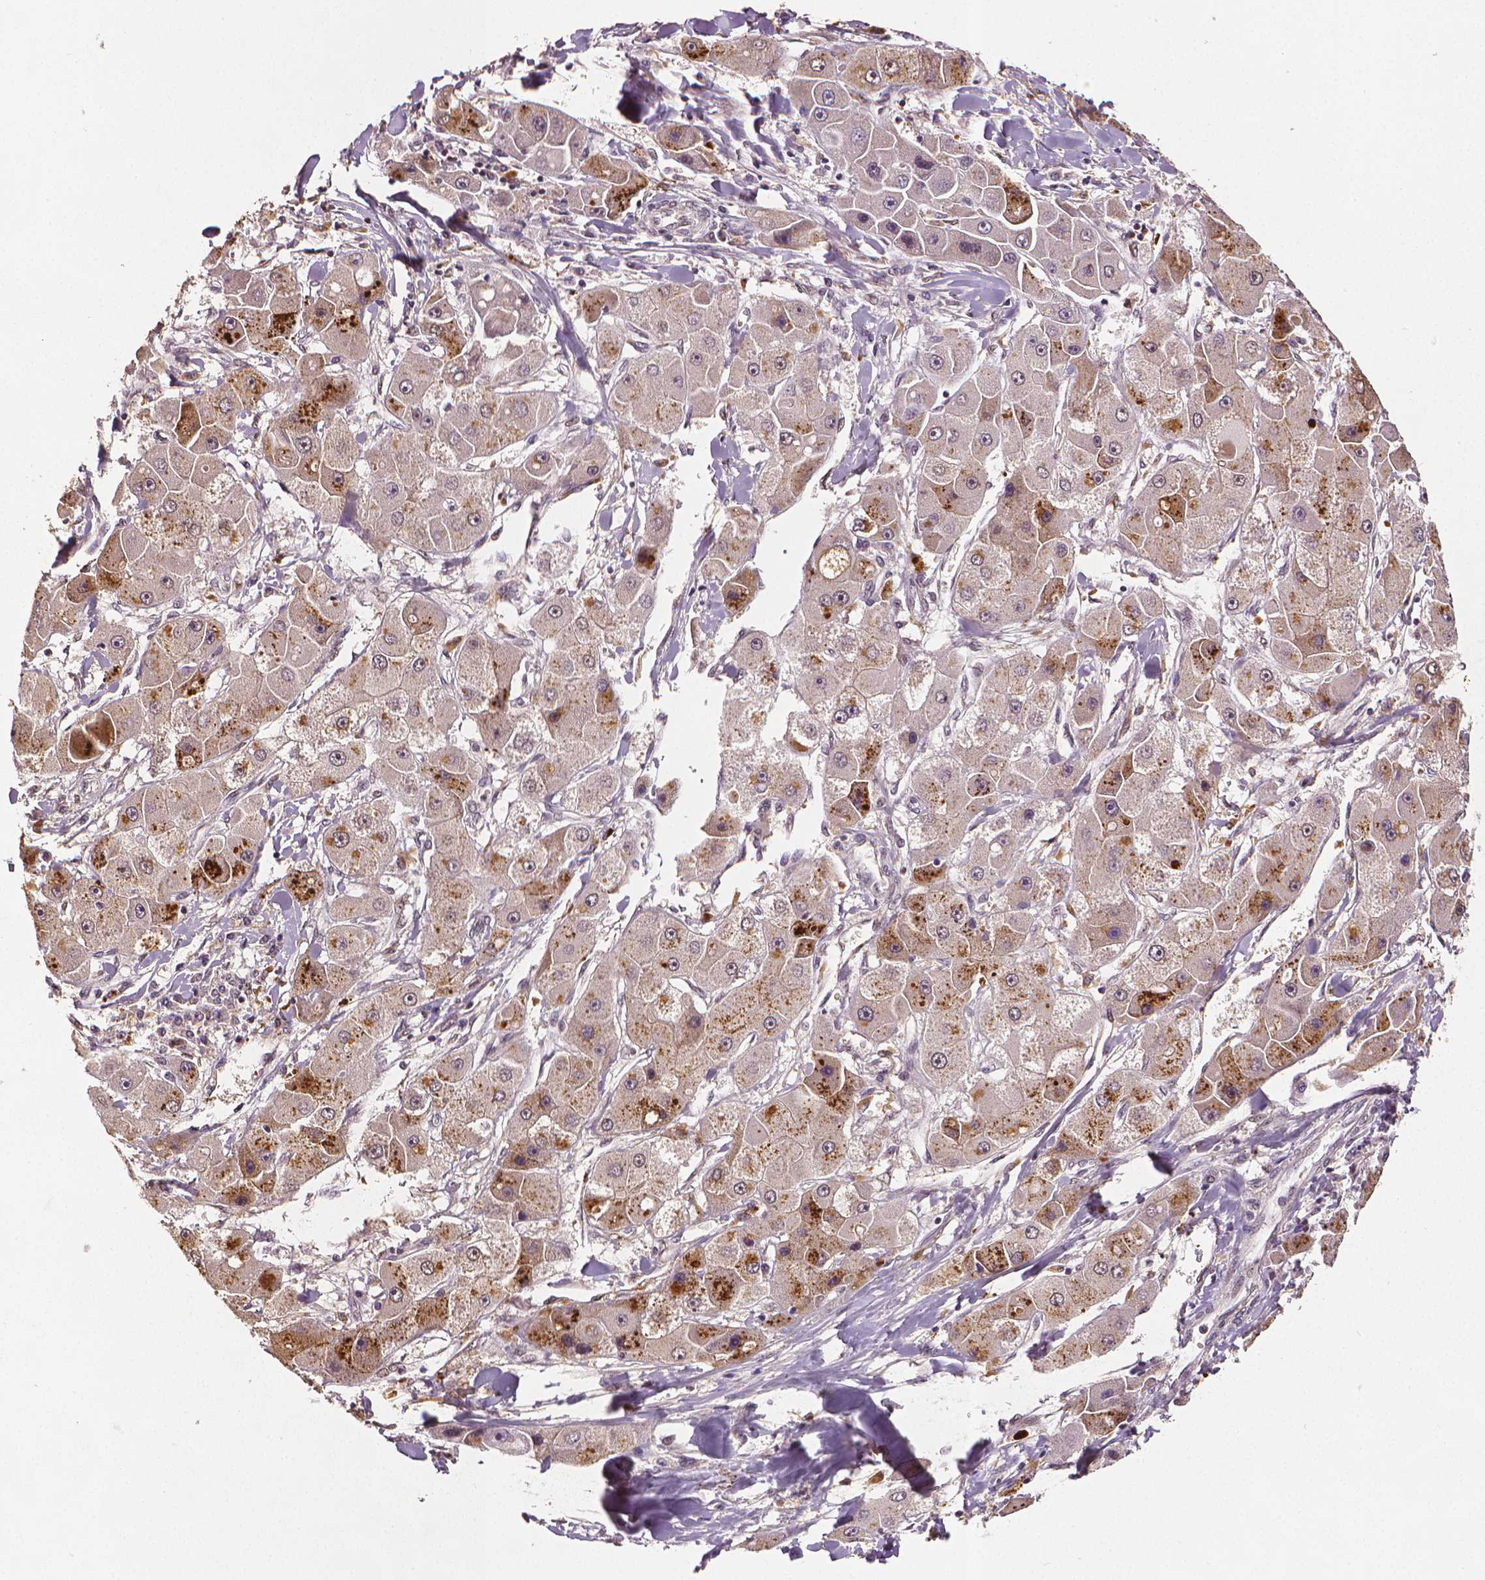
{"staining": {"intensity": "moderate", "quantity": "<25%", "location": "cytoplasmic/membranous"}, "tissue": "liver cancer", "cell_type": "Tumor cells", "image_type": "cancer", "snomed": [{"axis": "morphology", "description": "Carcinoma, Hepatocellular, NOS"}, {"axis": "topography", "description": "Liver"}], "caption": "A photomicrograph of hepatocellular carcinoma (liver) stained for a protein demonstrates moderate cytoplasmic/membranous brown staining in tumor cells. The staining was performed using DAB, with brown indicating positive protein expression. Nuclei are stained blue with hematoxylin.", "gene": "STAT3", "patient": {"sex": "male", "age": 24}}